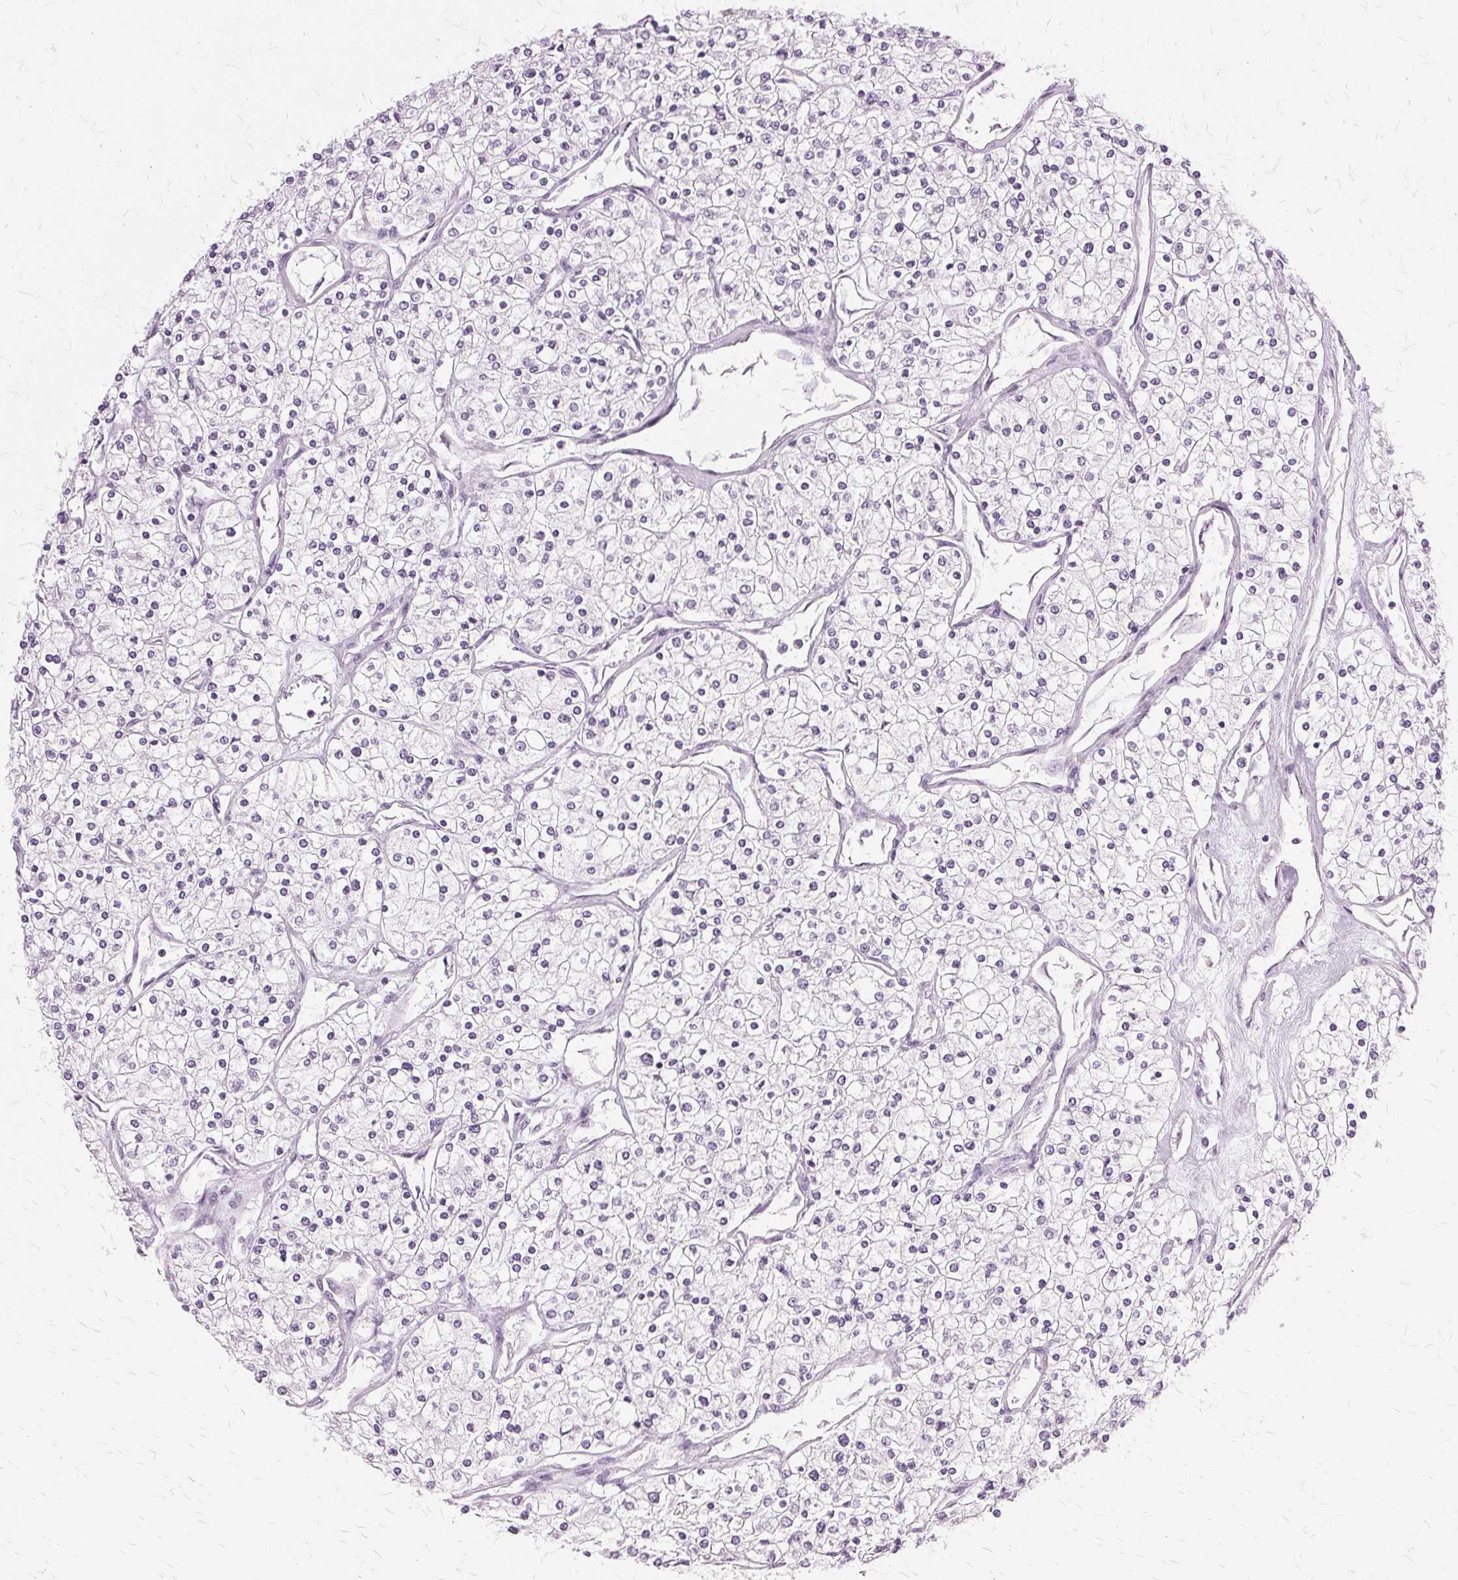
{"staining": {"intensity": "negative", "quantity": "none", "location": "none"}, "tissue": "renal cancer", "cell_type": "Tumor cells", "image_type": "cancer", "snomed": [{"axis": "morphology", "description": "Adenocarcinoma, NOS"}, {"axis": "topography", "description": "Kidney"}], "caption": "This image is of renal adenocarcinoma stained with IHC to label a protein in brown with the nuclei are counter-stained blue. There is no staining in tumor cells.", "gene": "SLC45A3", "patient": {"sex": "male", "age": 80}}